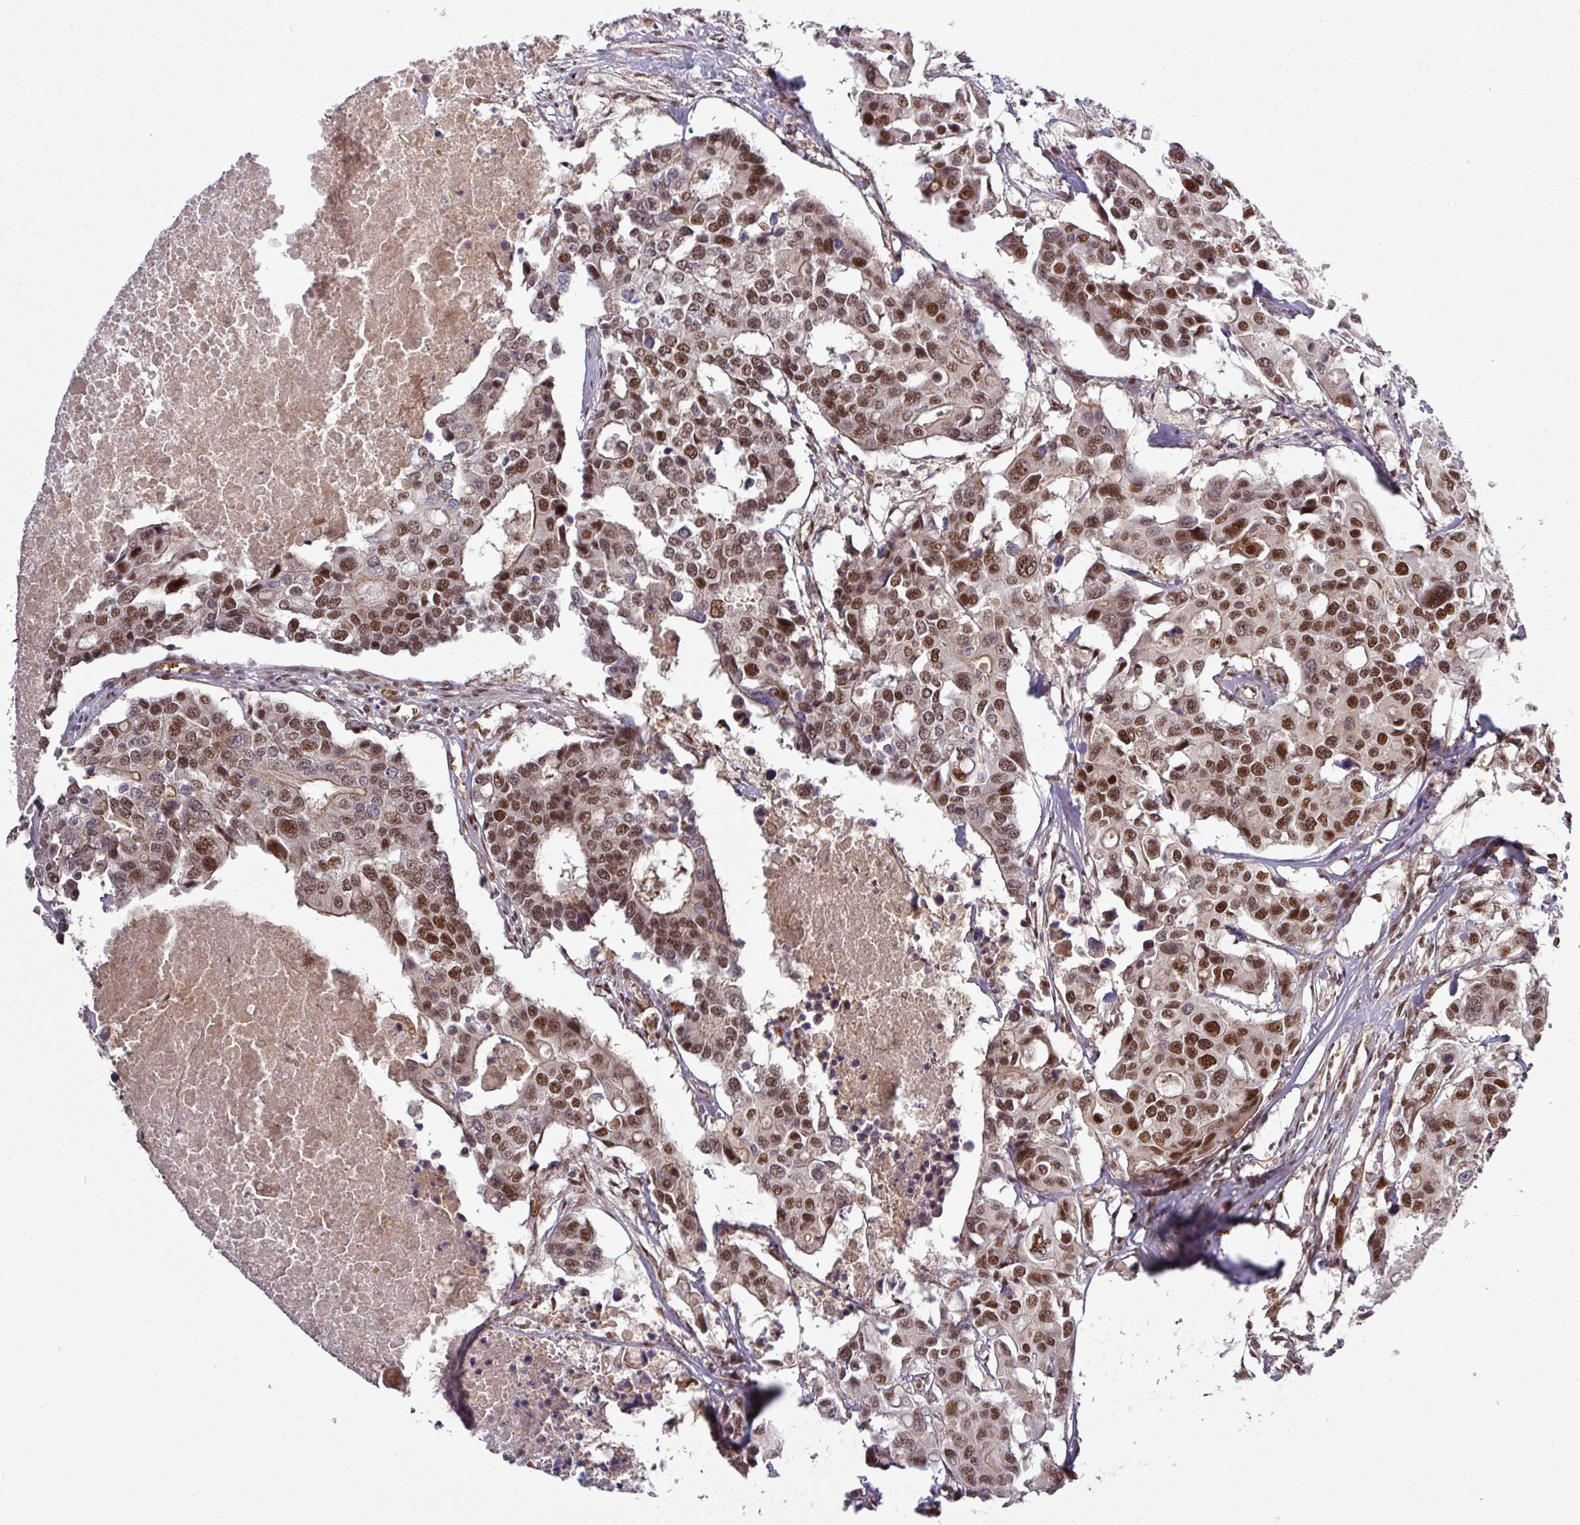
{"staining": {"intensity": "strong", "quantity": "25%-75%", "location": "nuclear"}, "tissue": "colorectal cancer", "cell_type": "Tumor cells", "image_type": "cancer", "snomed": [{"axis": "morphology", "description": "Adenocarcinoma, NOS"}, {"axis": "topography", "description": "Colon"}], "caption": "Brown immunohistochemical staining in adenocarcinoma (colorectal) reveals strong nuclear expression in about 25%-75% of tumor cells.", "gene": "CIC", "patient": {"sex": "male", "age": 77}}